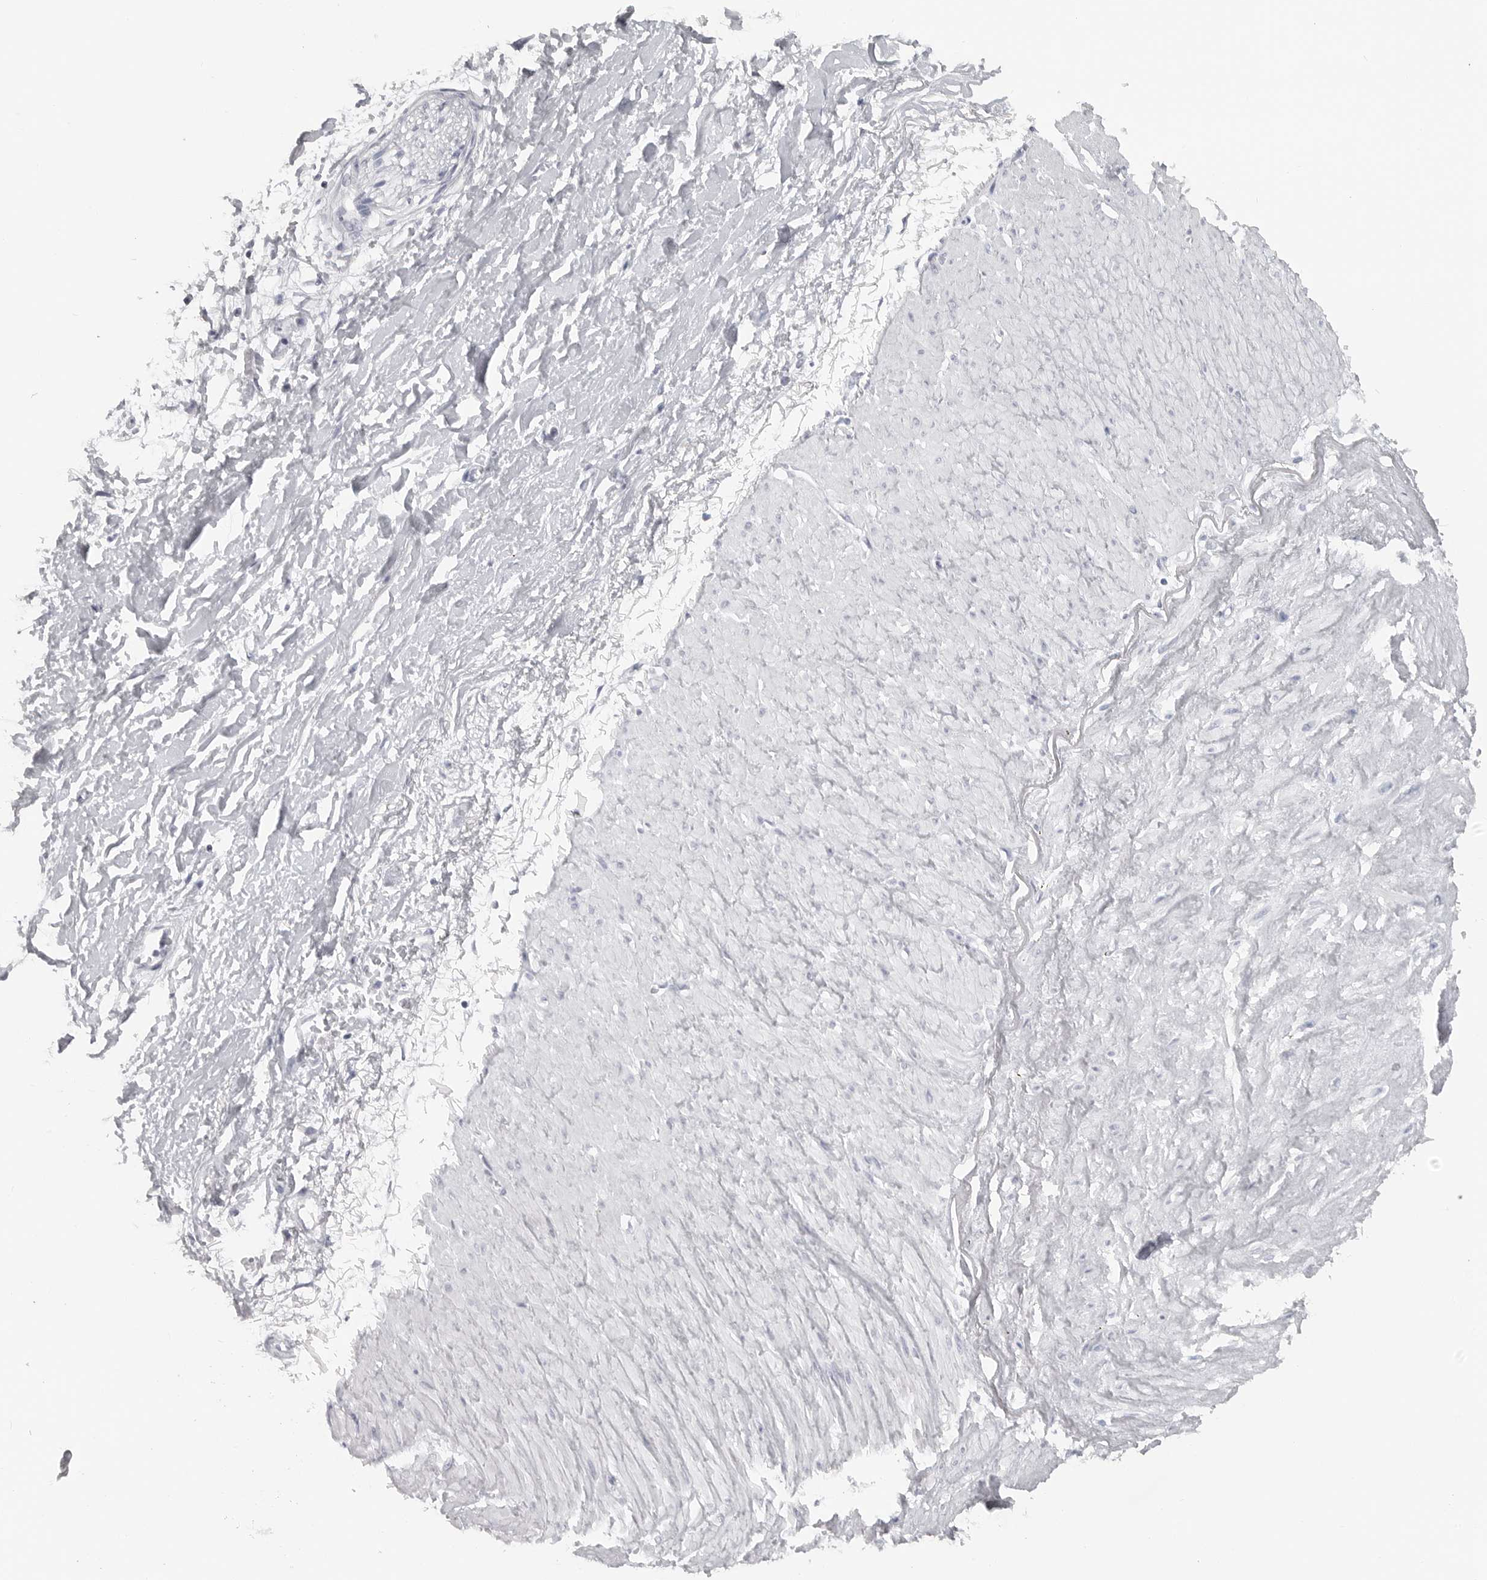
{"staining": {"intensity": "negative", "quantity": "none", "location": "none"}, "tissue": "adipose tissue", "cell_type": "Adipocytes", "image_type": "normal", "snomed": [{"axis": "morphology", "description": "Normal tissue, NOS"}, {"axis": "topography", "description": "Soft tissue"}], "caption": "Immunohistochemistry (IHC) image of normal adipose tissue: adipose tissue stained with DAB (3,3'-diaminobenzidine) reveals no significant protein expression in adipocytes. (DAB (3,3'-diaminobenzidine) IHC visualized using brightfield microscopy, high magnification).", "gene": "LY6D", "patient": {"sex": "male", "age": 72}}